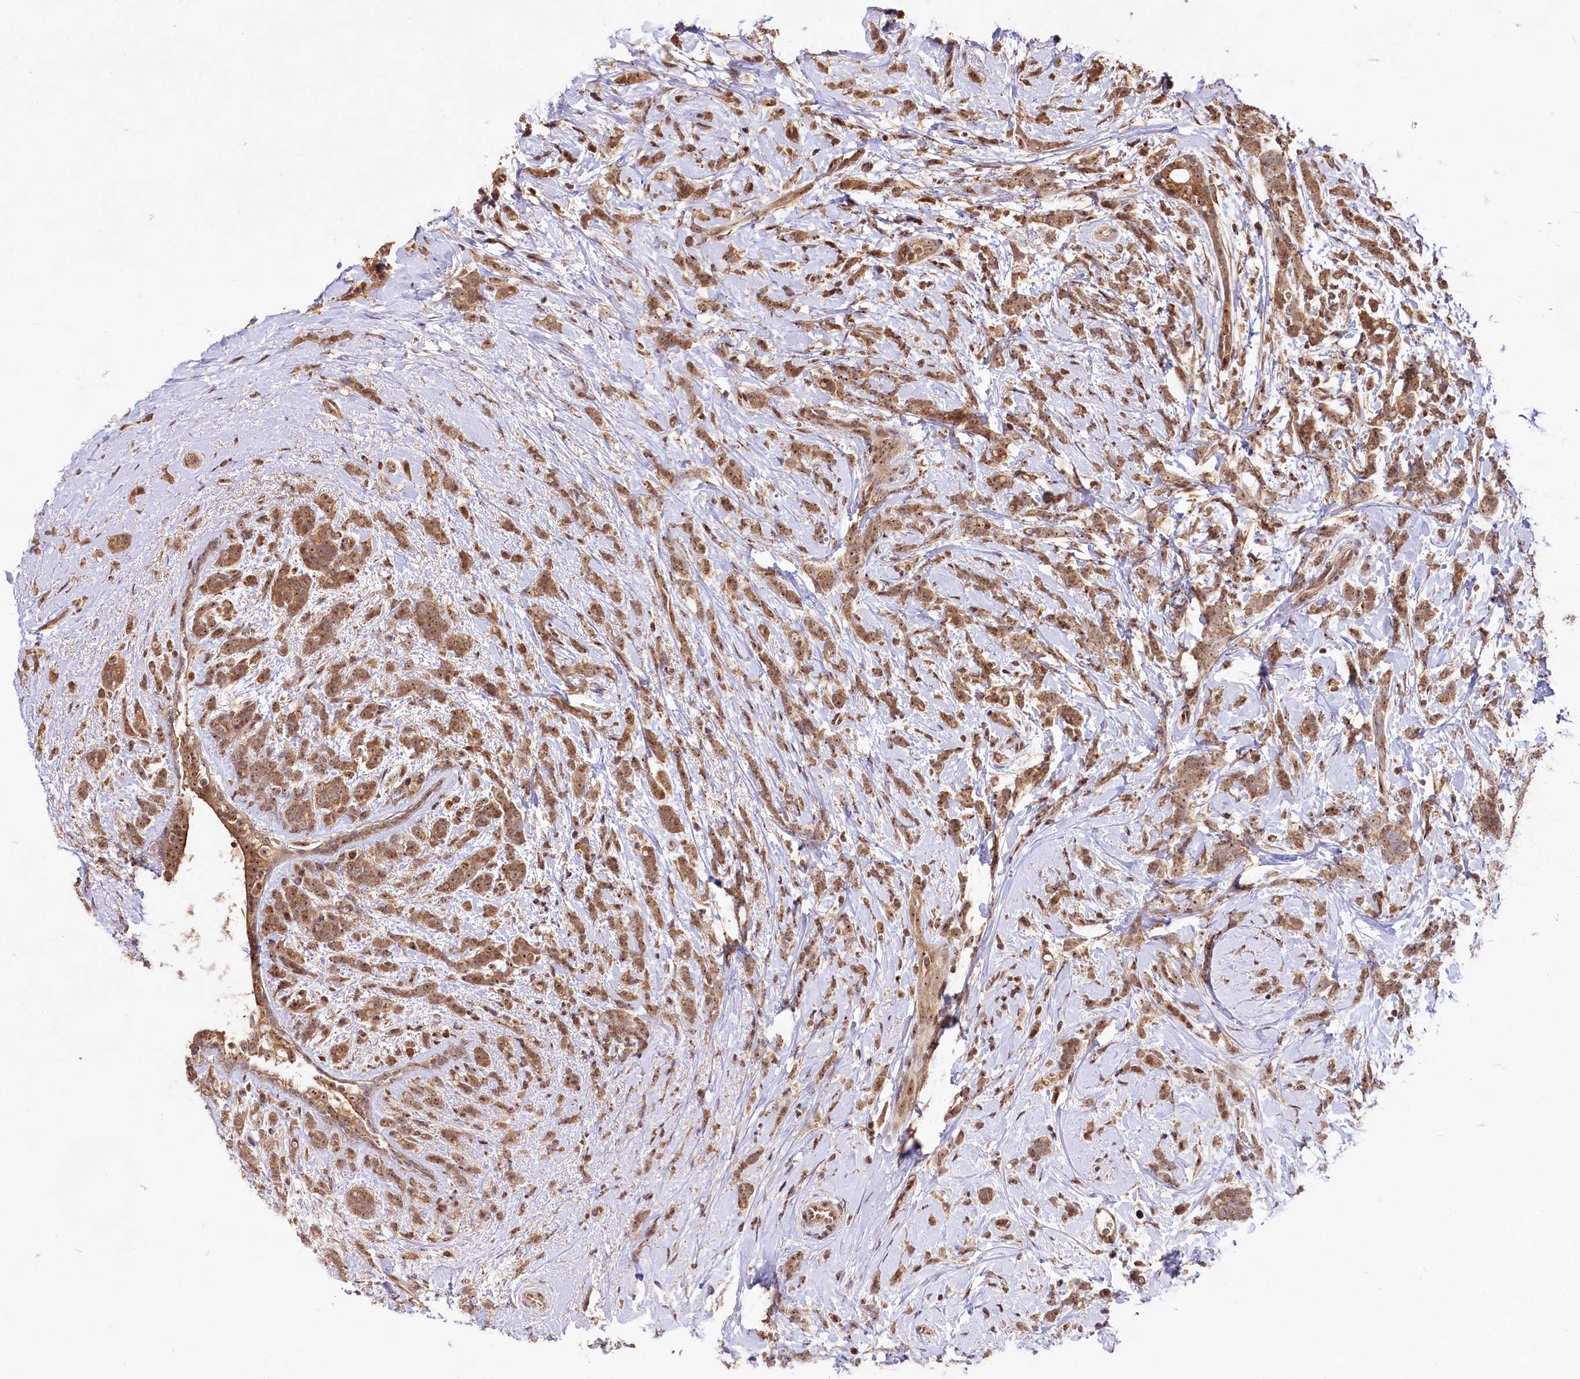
{"staining": {"intensity": "moderate", "quantity": ">75%", "location": "cytoplasmic/membranous,nuclear"}, "tissue": "breast cancer", "cell_type": "Tumor cells", "image_type": "cancer", "snomed": [{"axis": "morphology", "description": "Lobular carcinoma"}, {"axis": "topography", "description": "Breast"}], "caption": "Breast cancer stained with immunohistochemistry (IHC) demonstrates moderate cytoplasmic/membranous and nuclear expression in approximately >75% of tumor cells.", "gene": "RRP8", "patient": {"sex": "female", "age": 58}}